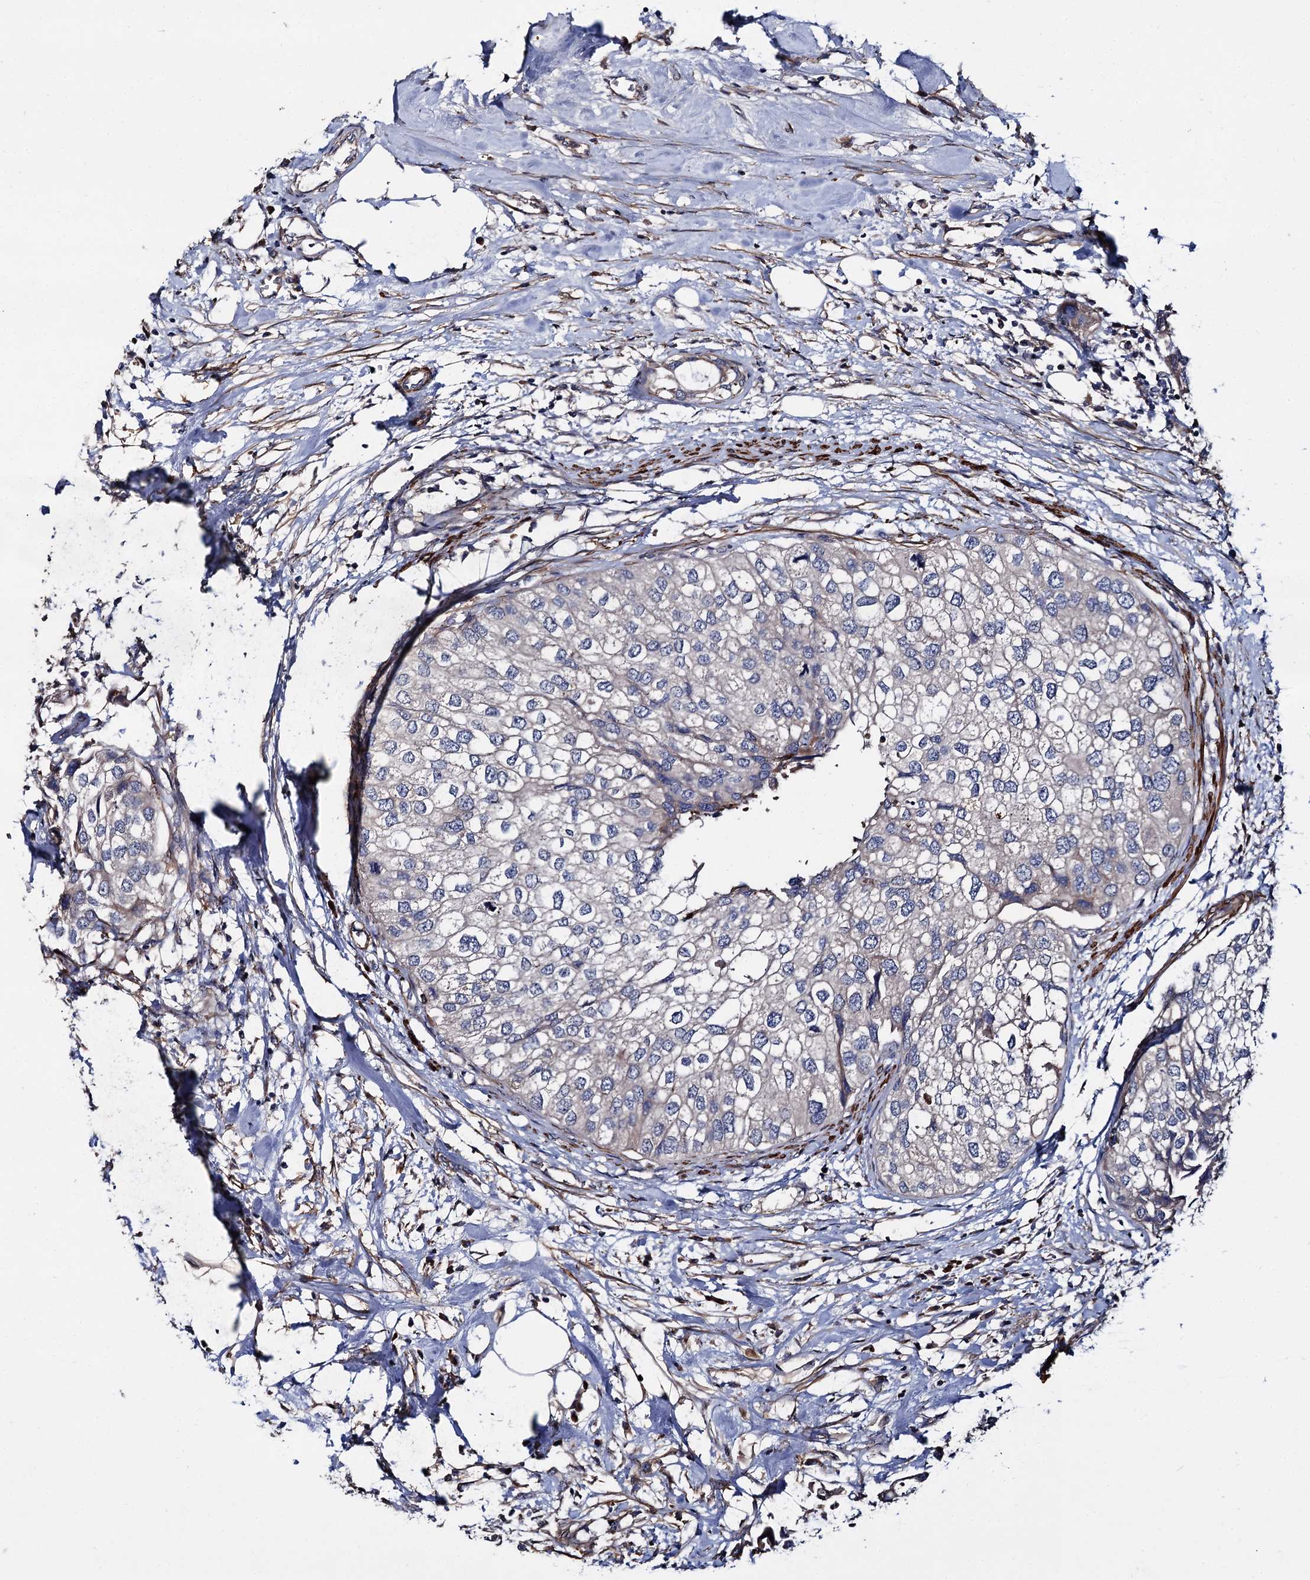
{"staining": {"intensity": "negative", "quantity": "none", "location": "none"}, "tissue": "urothelial cancer", "cell_type": "Tumor cells", "image_type": "cancer", "snomed": [{"axis": "morphology", "description": "Urothelial carcinoma, High grade"}, {"axis": "topography", "description": "Urinary bladder"}], "caption": "This photomicrograph is of urothelial cancer stained with IHC to label a protein in brown with the nuclei are counter-stained blue. There is no positivity in tumor cells.", "gene": "ISM2", "patient": {"sex": "male", "age": 64}}